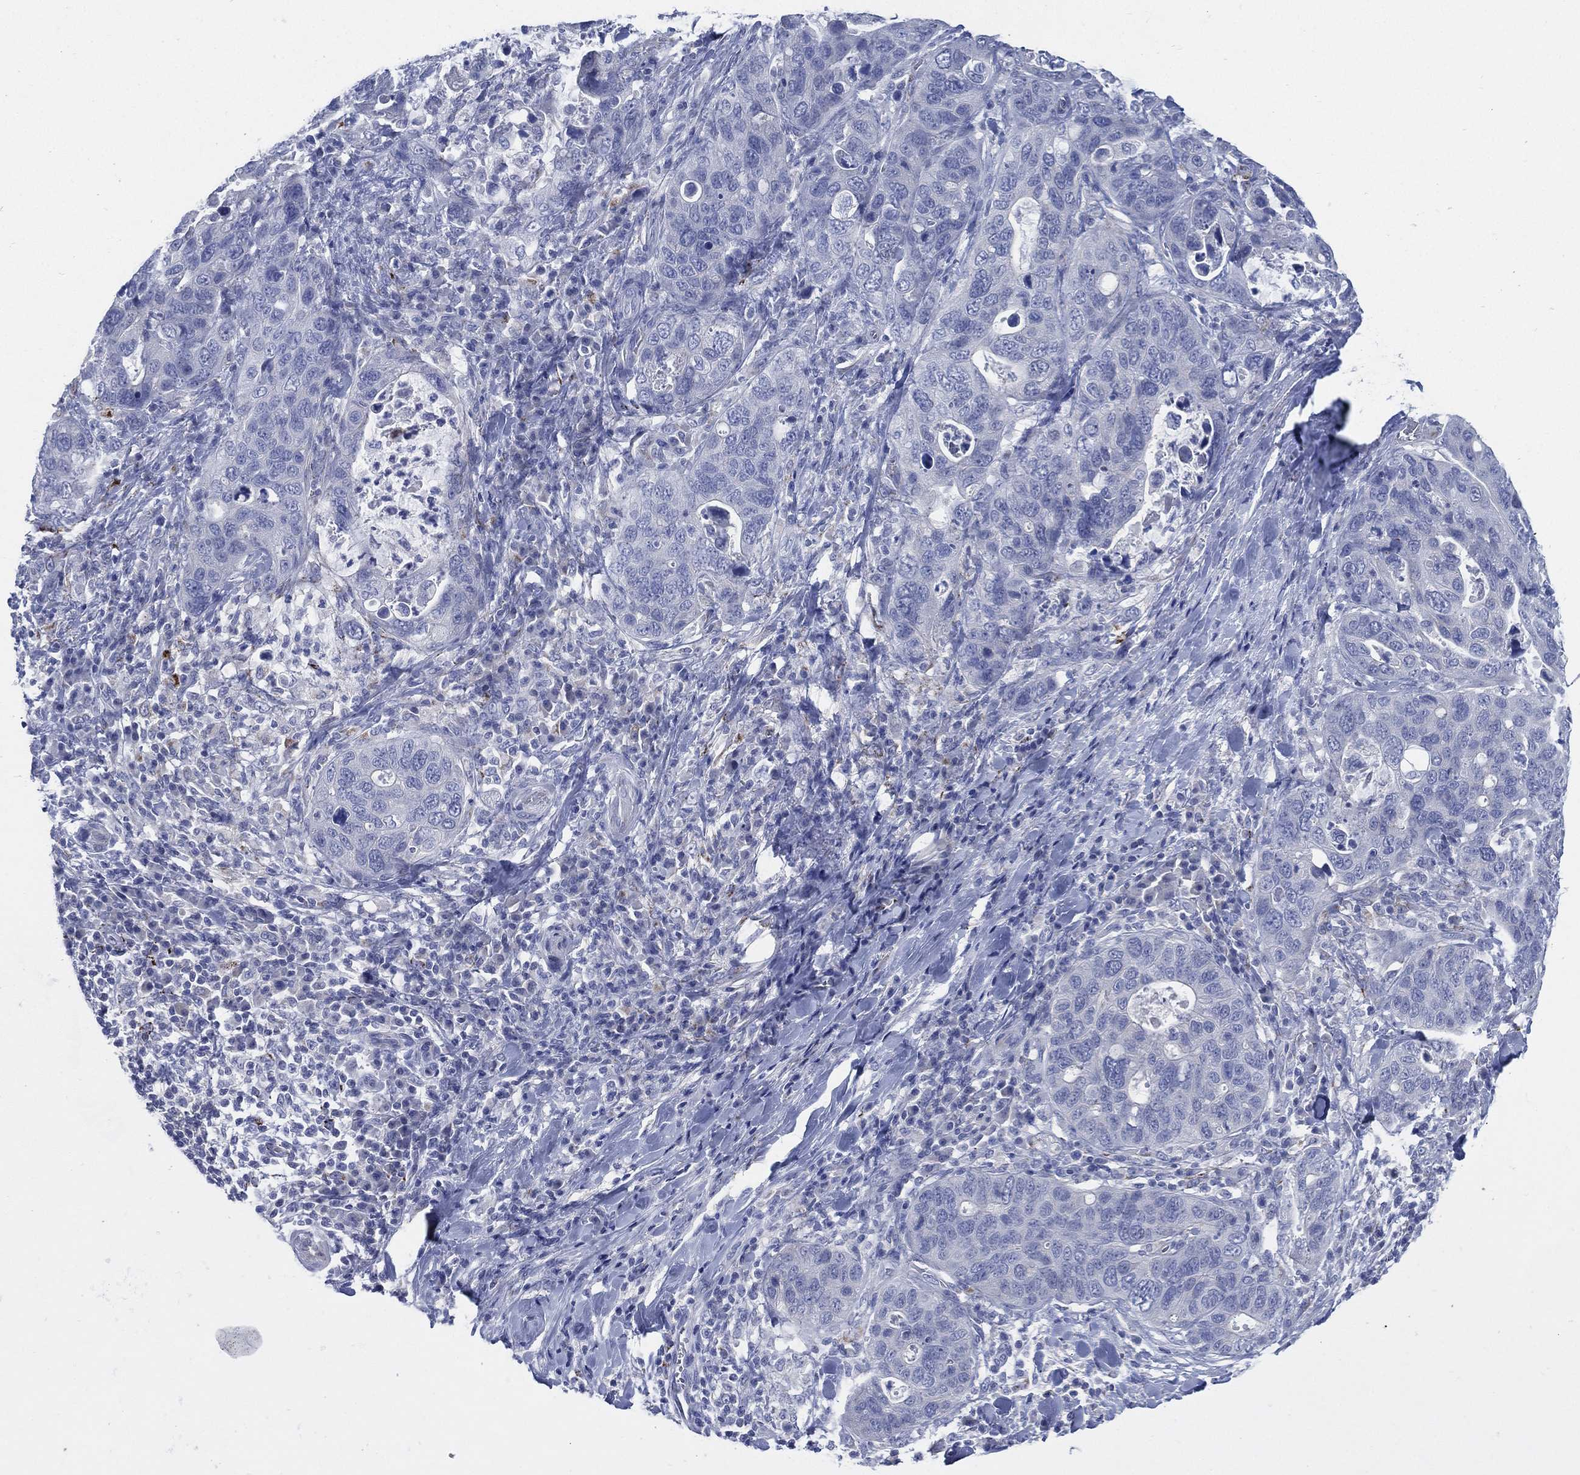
{"staining": {"intensity": "negative", "quantity": "none", "location": "none"}, "tissue": "stomach cancer", "cell_type": "Tumor cells", "image_type": "cancer", "snomed": [{"axis": "morphology", "description": "Adenocarcinoma, NOS"}, {"axis": "topography", "description": "Stomach"}], "caption": "Photomicrograph shows no significant protein staining in tumor cells of stomach cancer (adenocarcinoma).", "gene": "C5orf46", "patient": {"sex": "male", "age": 54}}